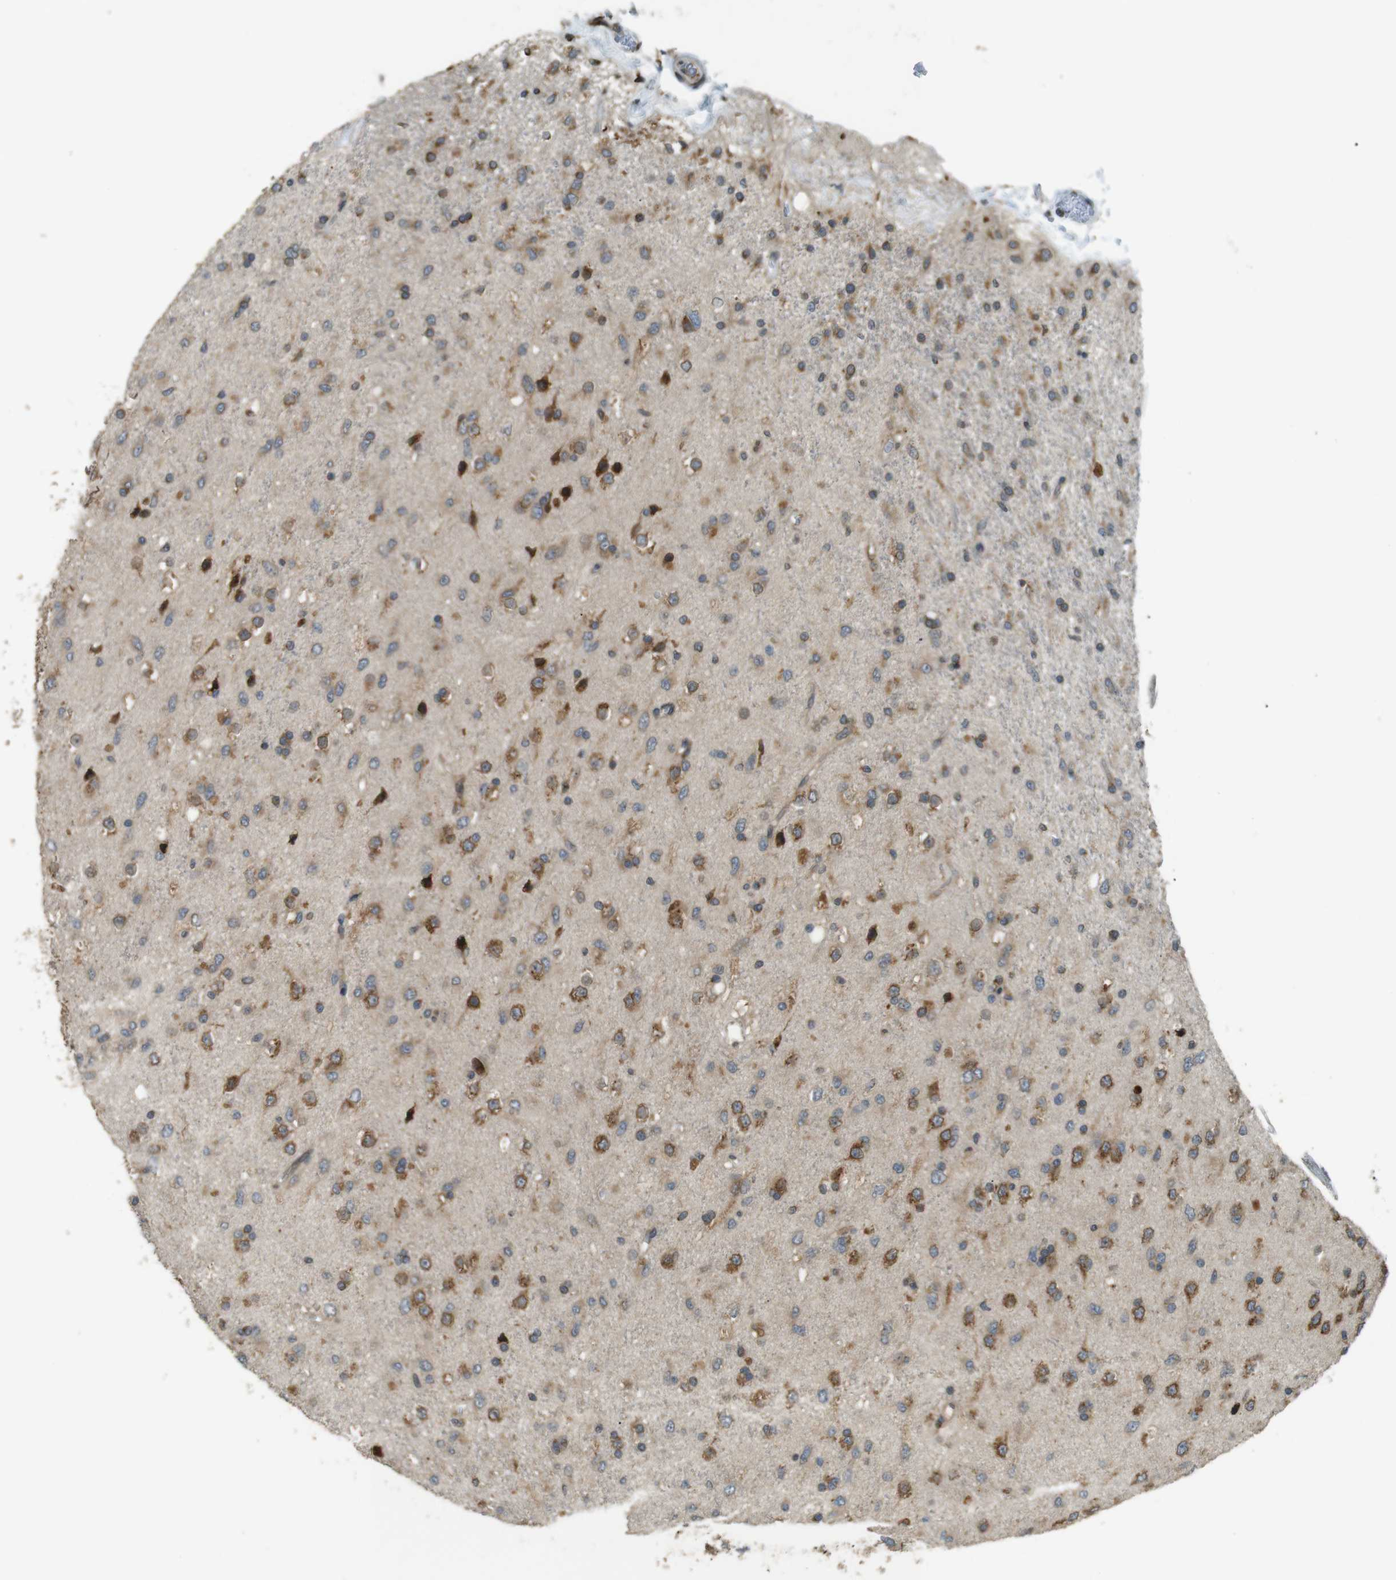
{"staining": {"intensity": "moderate", "quantity": ">75%", "location": "cytoplasmic/membranous"}, "tissue": "glioma", "cell_type": "Tumor cells", "image_type": "cancer", "snomed": [{"axis": "morphology", "description": "Glioma, malignant, Low grade"}, {"axis": "topography", "description": "Brain"}], "caption": "Immunohistochemistry micrograph of human malignant glioma (low-grade) stained for a protein (brown), which demonstrates medium levels of moderate cytoplasmic/membranous expression in about >75% of tumor cells.", "gene": "TMED4", "patient": {"sex": "male", "age": 77}}